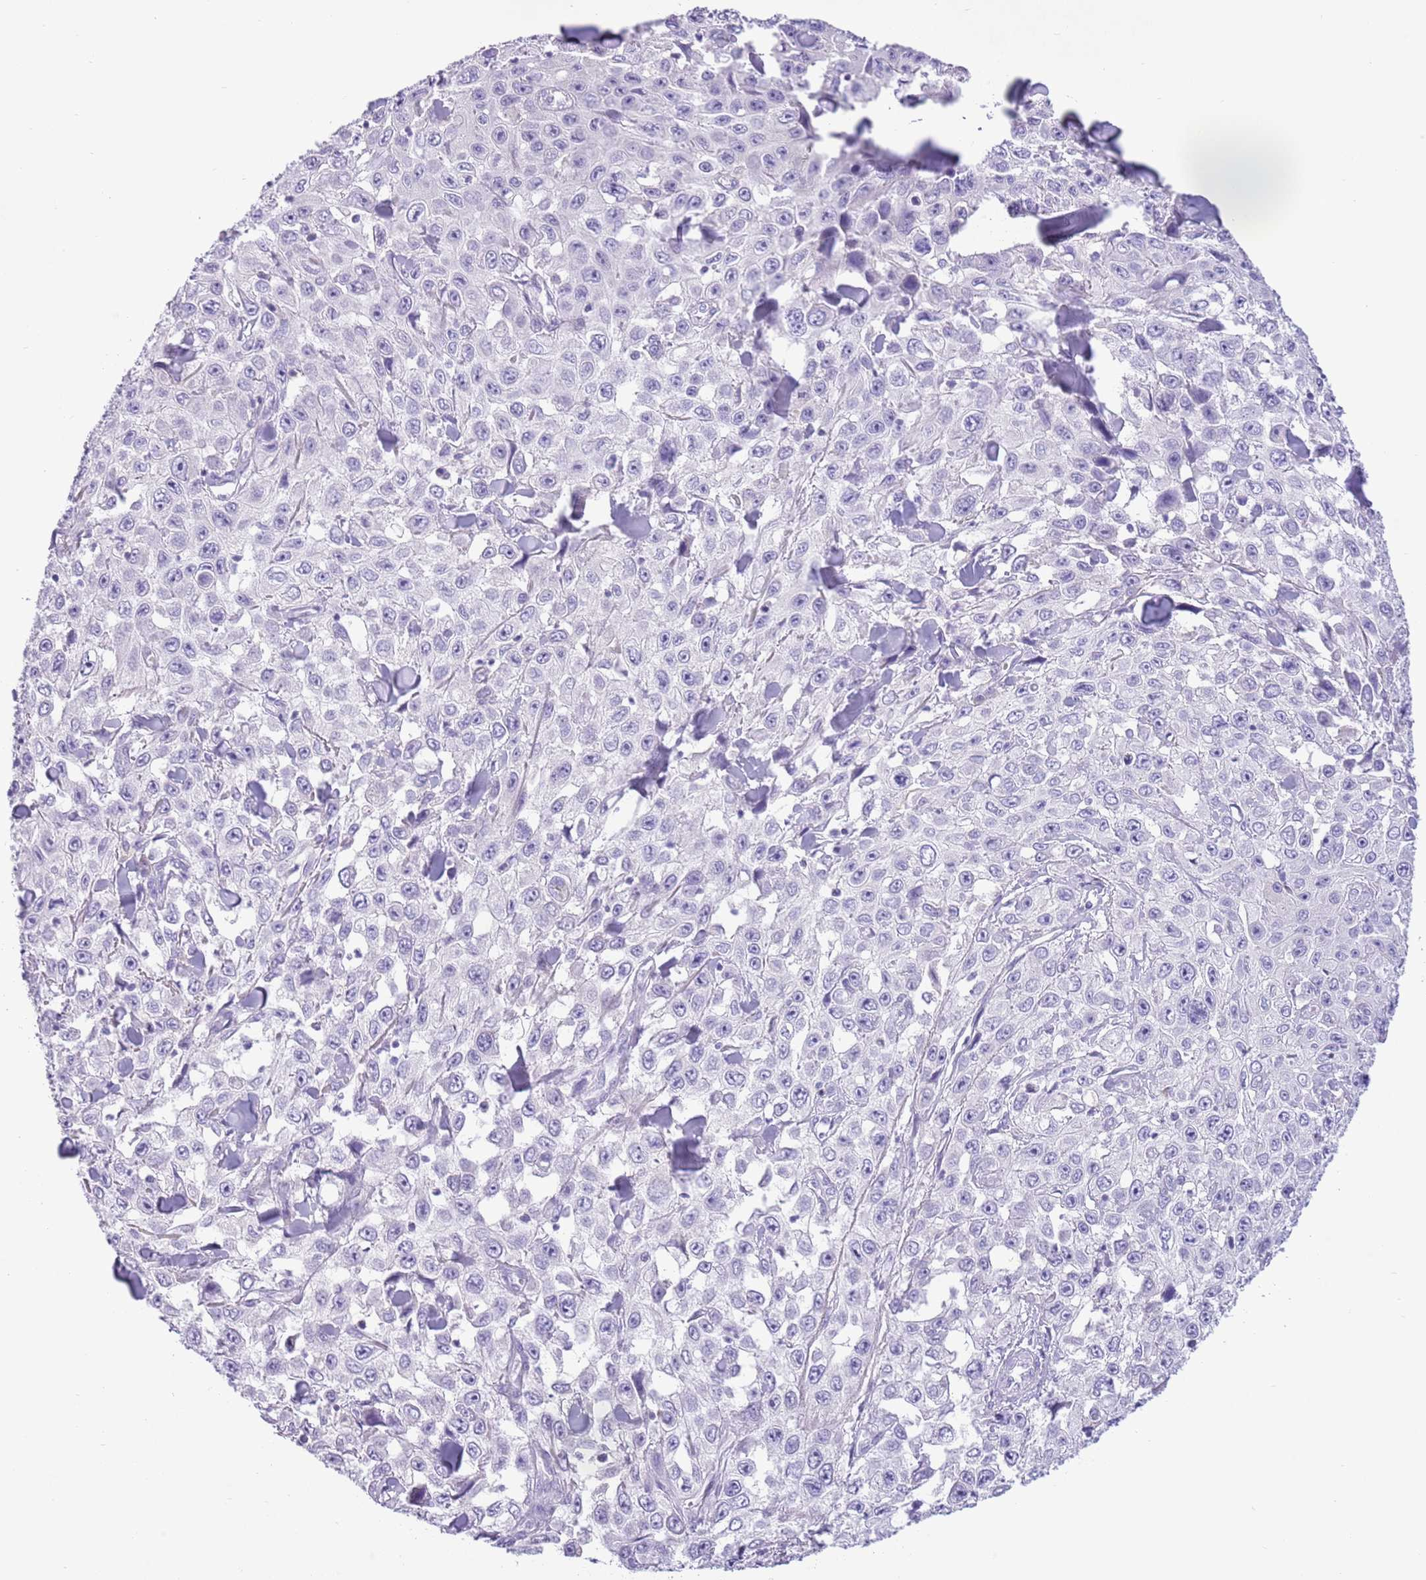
{"staining": {"intensity": "negative", "quantity": "none", "location": "none"}, "tissue": "skin cancer", "cell_type": "Tumor cells", "image_type": "cancer", "snomed": [{"axis": "morphology", "description": "Squamous cell carcinoma, NOS"}, {"axis": "topography", "description": "Skin"}], "caption": "Tumor cells are negative for brown protein staining in skin cancer (squamous cell carcinoma). (Stains: DAB (3,3'-diaminobenzidine) IHC with hematoxylin counter stain, Microscopy: brightfield microscopy at high magnification).", "gene": "TOX2", "patient": {"sex": "male", "age": 82}}